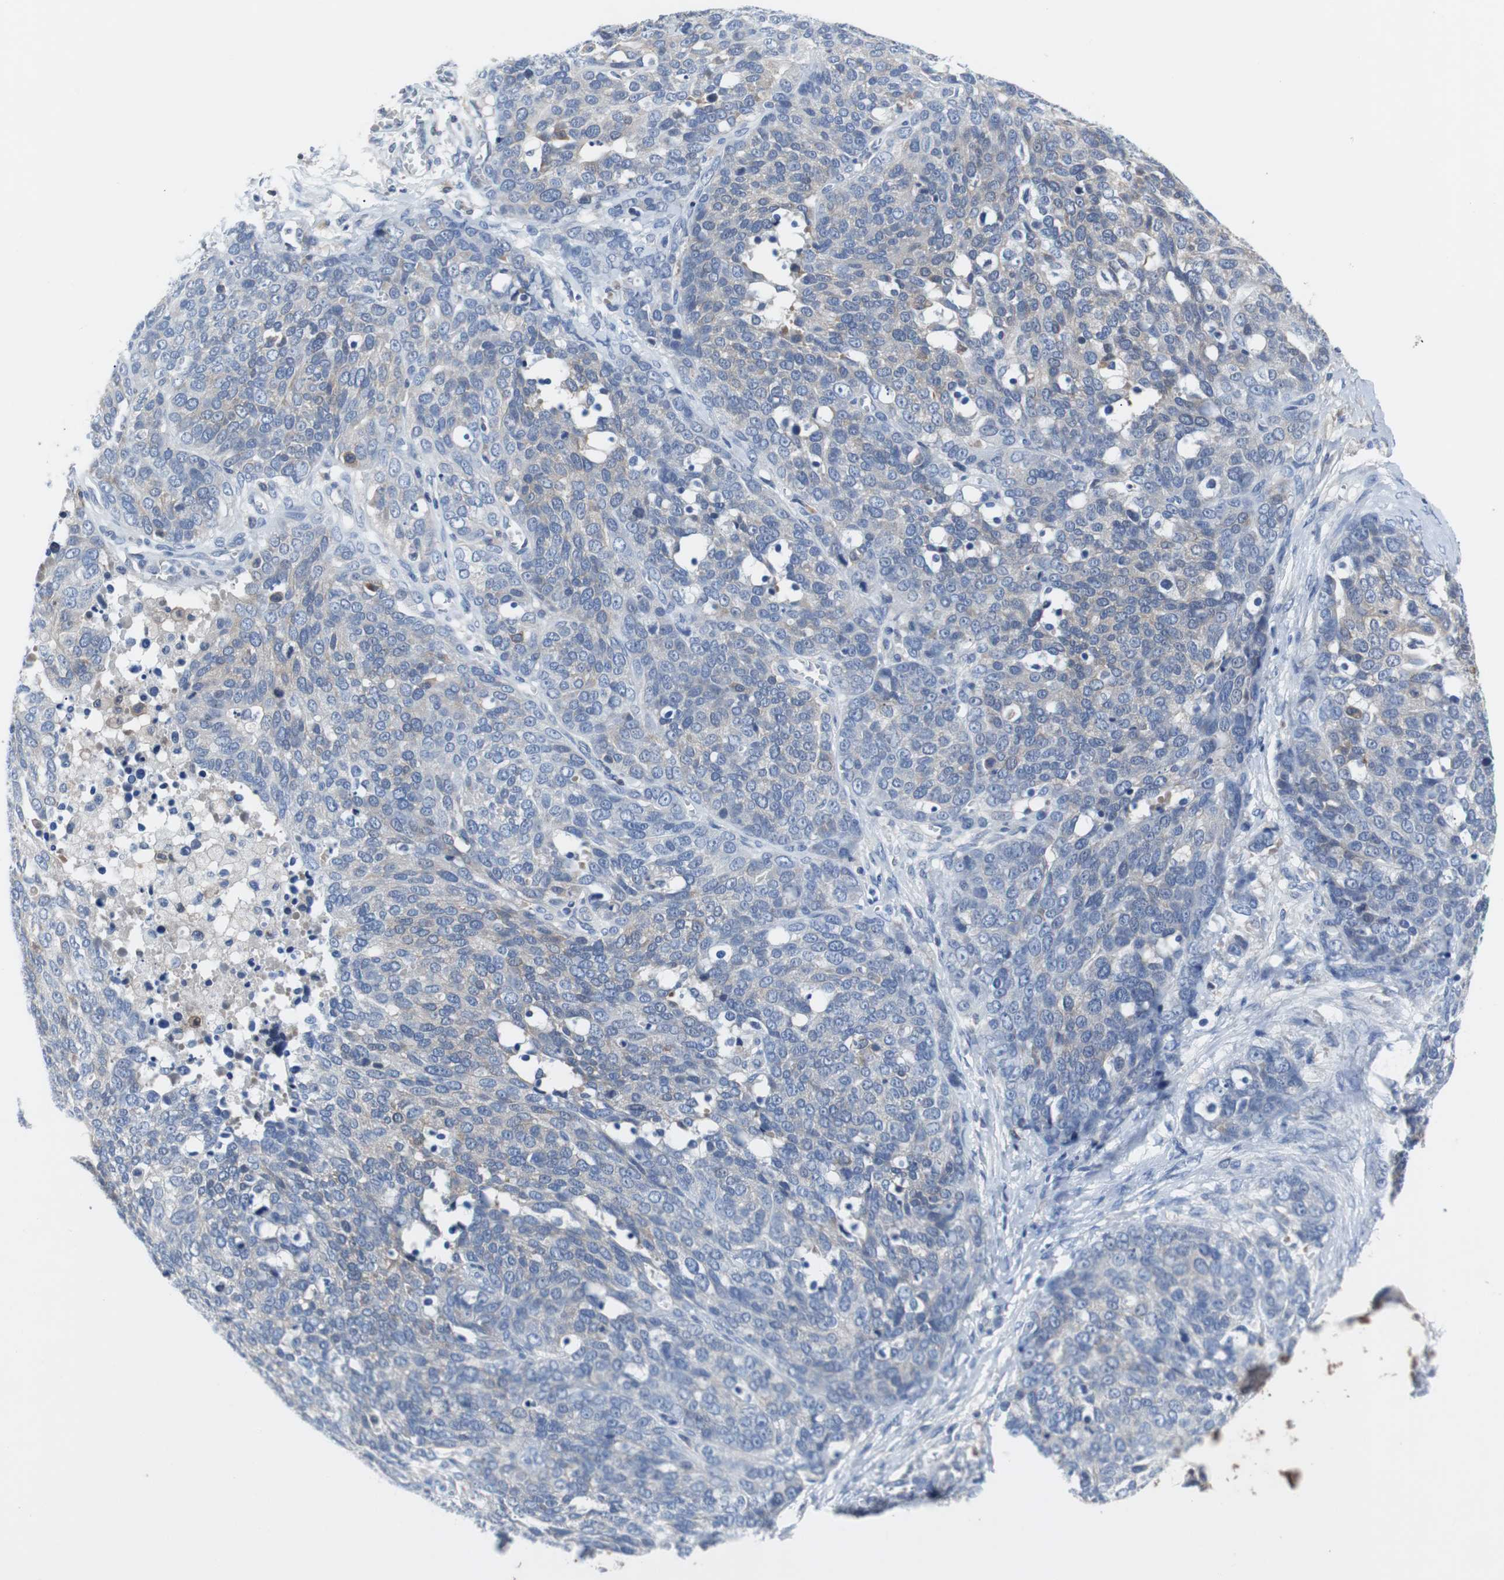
{"staining": {"intensity": "weak", "quantity": "<25%", "location": "cytoplasmic/membranous"}, "tissue": "ovarian cancer", "cell_type": "Tumor cells", "image_type": "cancer", "snomed": [{"axis": "morphology", "description": "Cystadenocarcinoma, serous, NOS"}, {"axis": "topography", "description": "Ovary"}], "caption": "IHC micrograph of human serous cystadenocarcinoma (ovarian) stained for a protein (brown), which reveals no expression in tumor cells.", "gene": "EEF2K", "patient": {"sex": "female", "age": 44}}